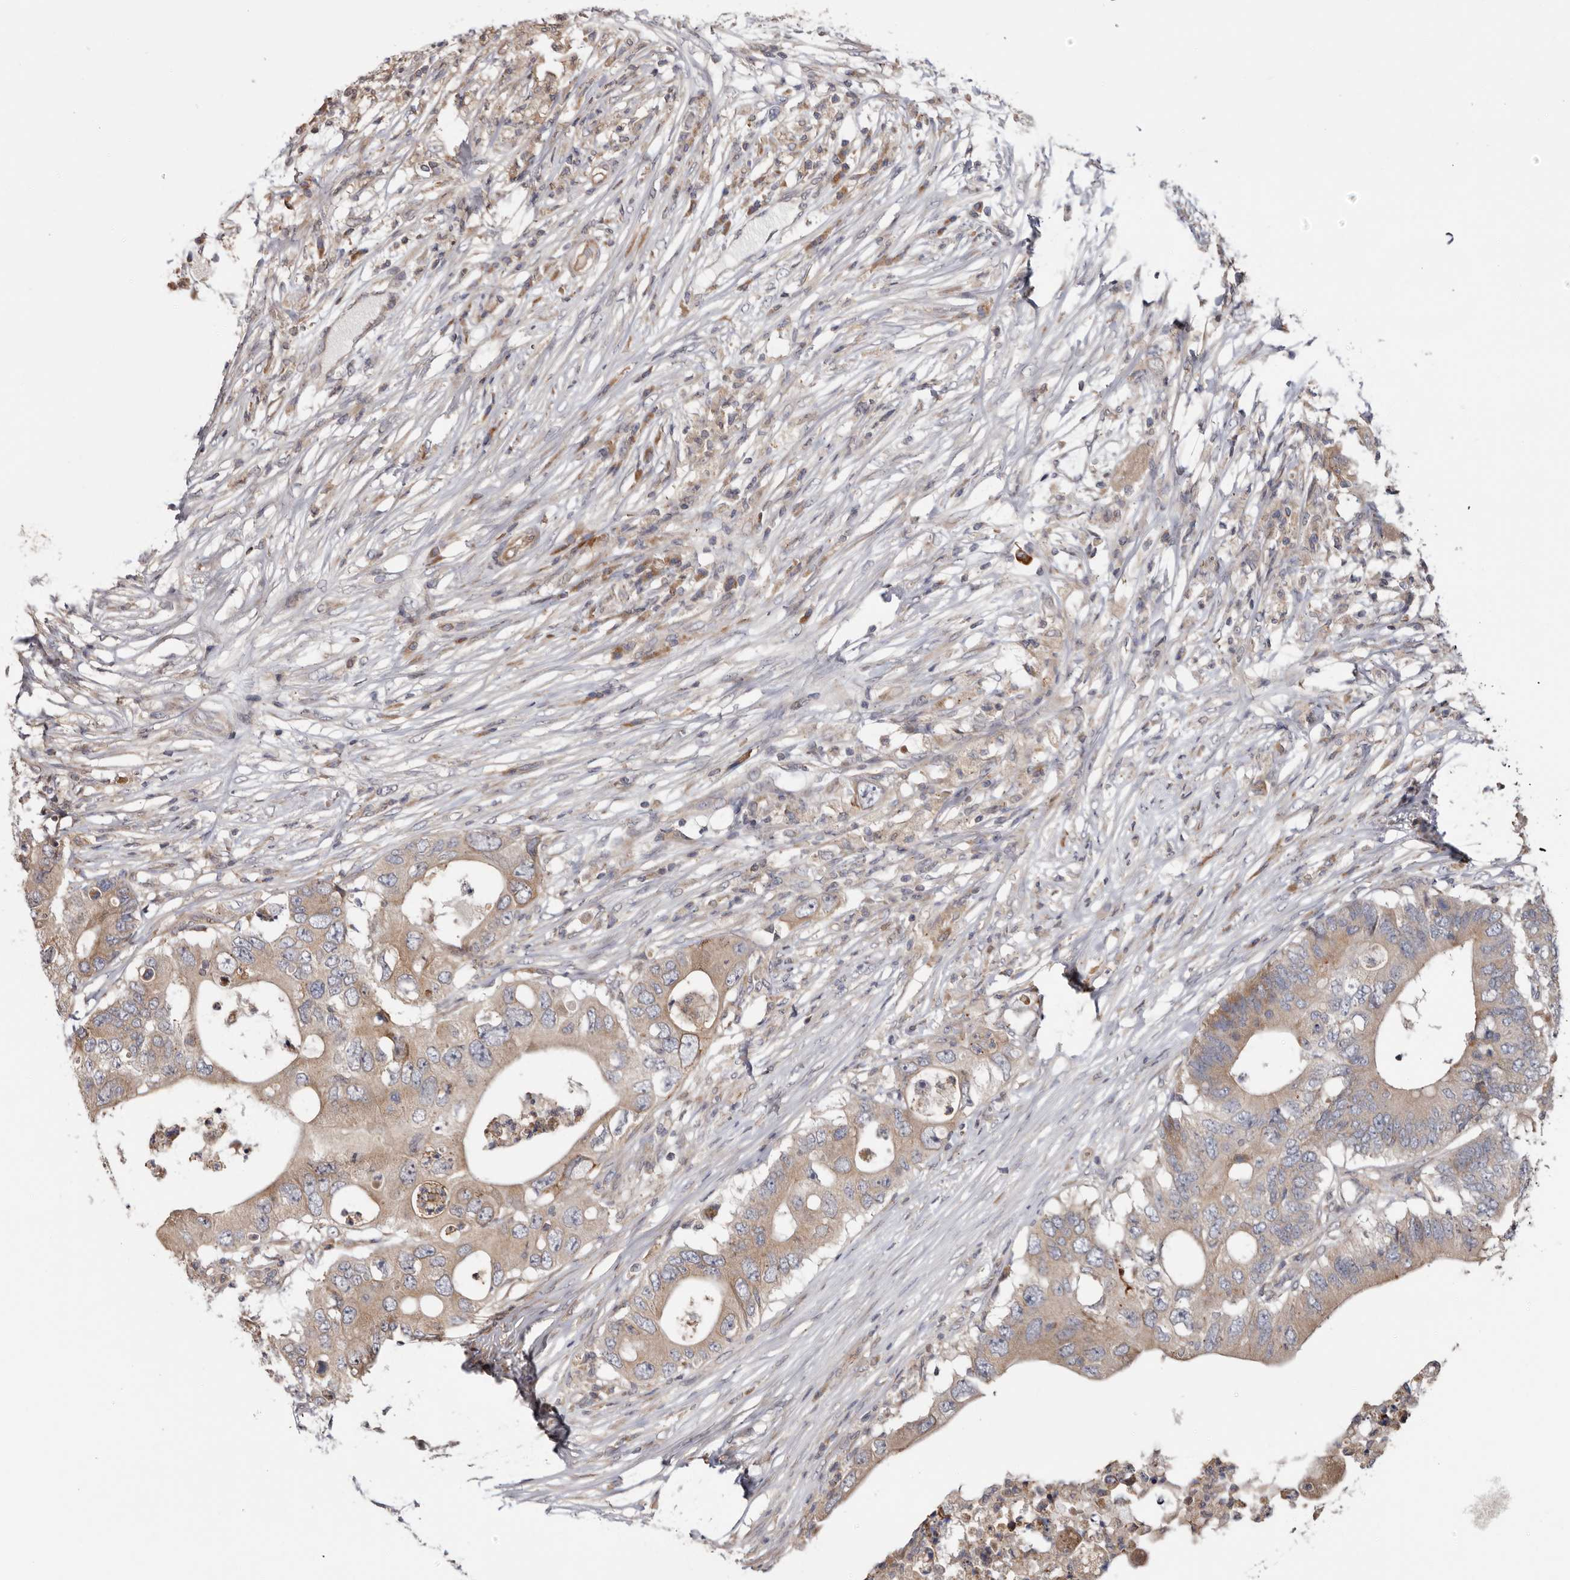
{"staining": {"intensity": "moderate", "quantity": ">75%", "location": "cytoplasmic/membranous"}, "tissue": "colorectal cancer", "cell_type": "Tumor cells", "image_type": "cancer", "snomed": [{"axis": "morphology", "description": "Adenocarcinoma, NOS"}, {"axis": "topography", "description": "Colon"}], "caption": "Colorectal adenocarcinoma stained with a protein marker exhibits moderate staining in tumor cells.", "gene": "TMUB1", "patient": {"sex": "male", "age": 71}}